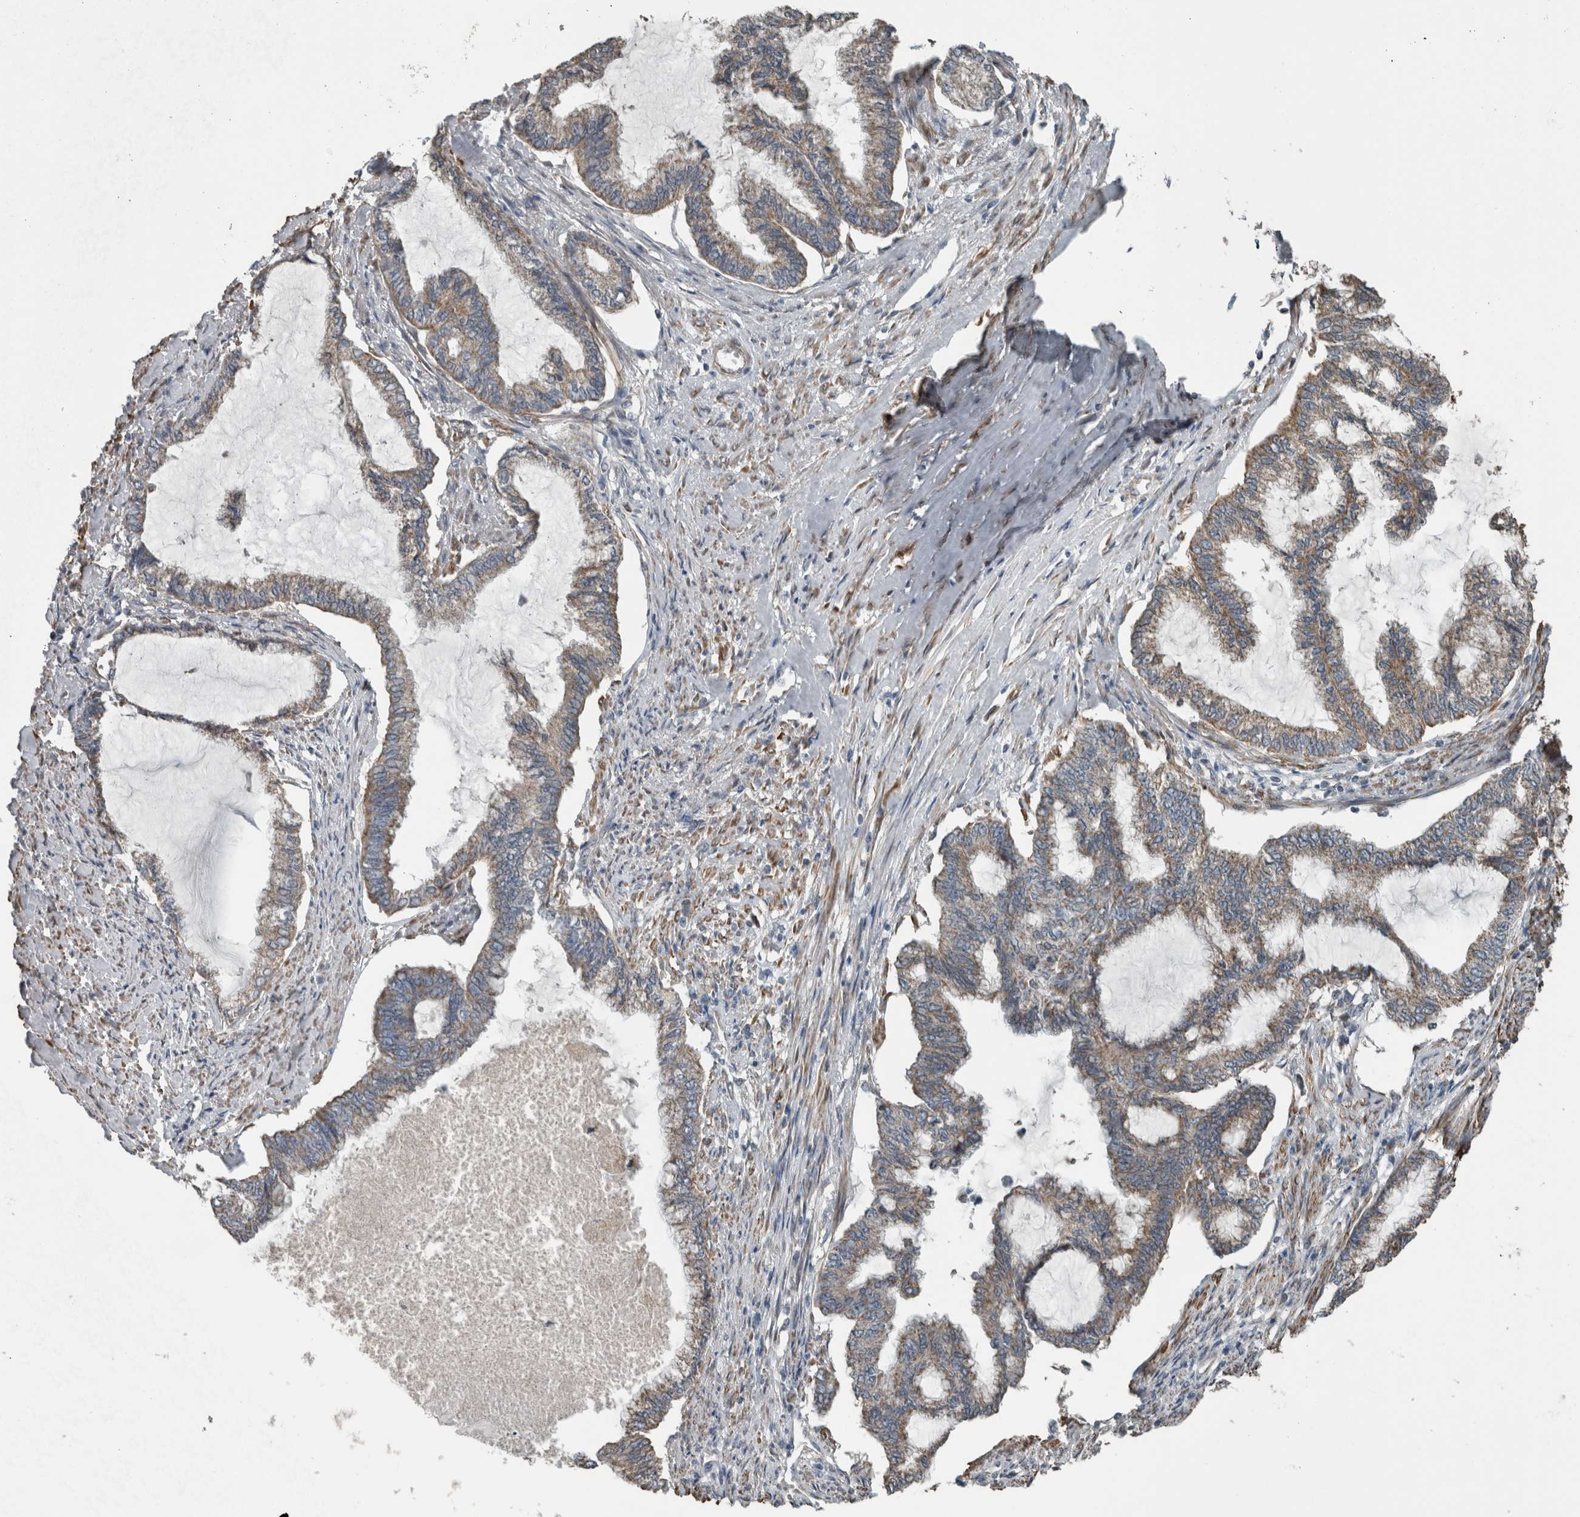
{"staining": {"intensity": "moderate", "quantity": ">75%", "location": "cytoplasmic/membranous"}, "tissue": "endometrial cancer", "cell_type": "Tumor cells", "image_type": "cancer", "snomed": [{"axis": "morphology", "description": "Adenocarcinoma, NOS"}, {"axis": "topography", "description": "Endometrium"}], "caption": "Endometrial adenocarcinoma tissue exhibits moderate cytoplasmic/membranous positivity in about >75% of tumor cells, visualized by immunohistochemistry. The staining was performed using DAB (3,3'-diaminobenzidine), with brown indicating positive protein expression. Nuclei are stained blue with hematoxylin.", "gene": "ARMC1", "patient": {"sex": "female", "age": 86}}